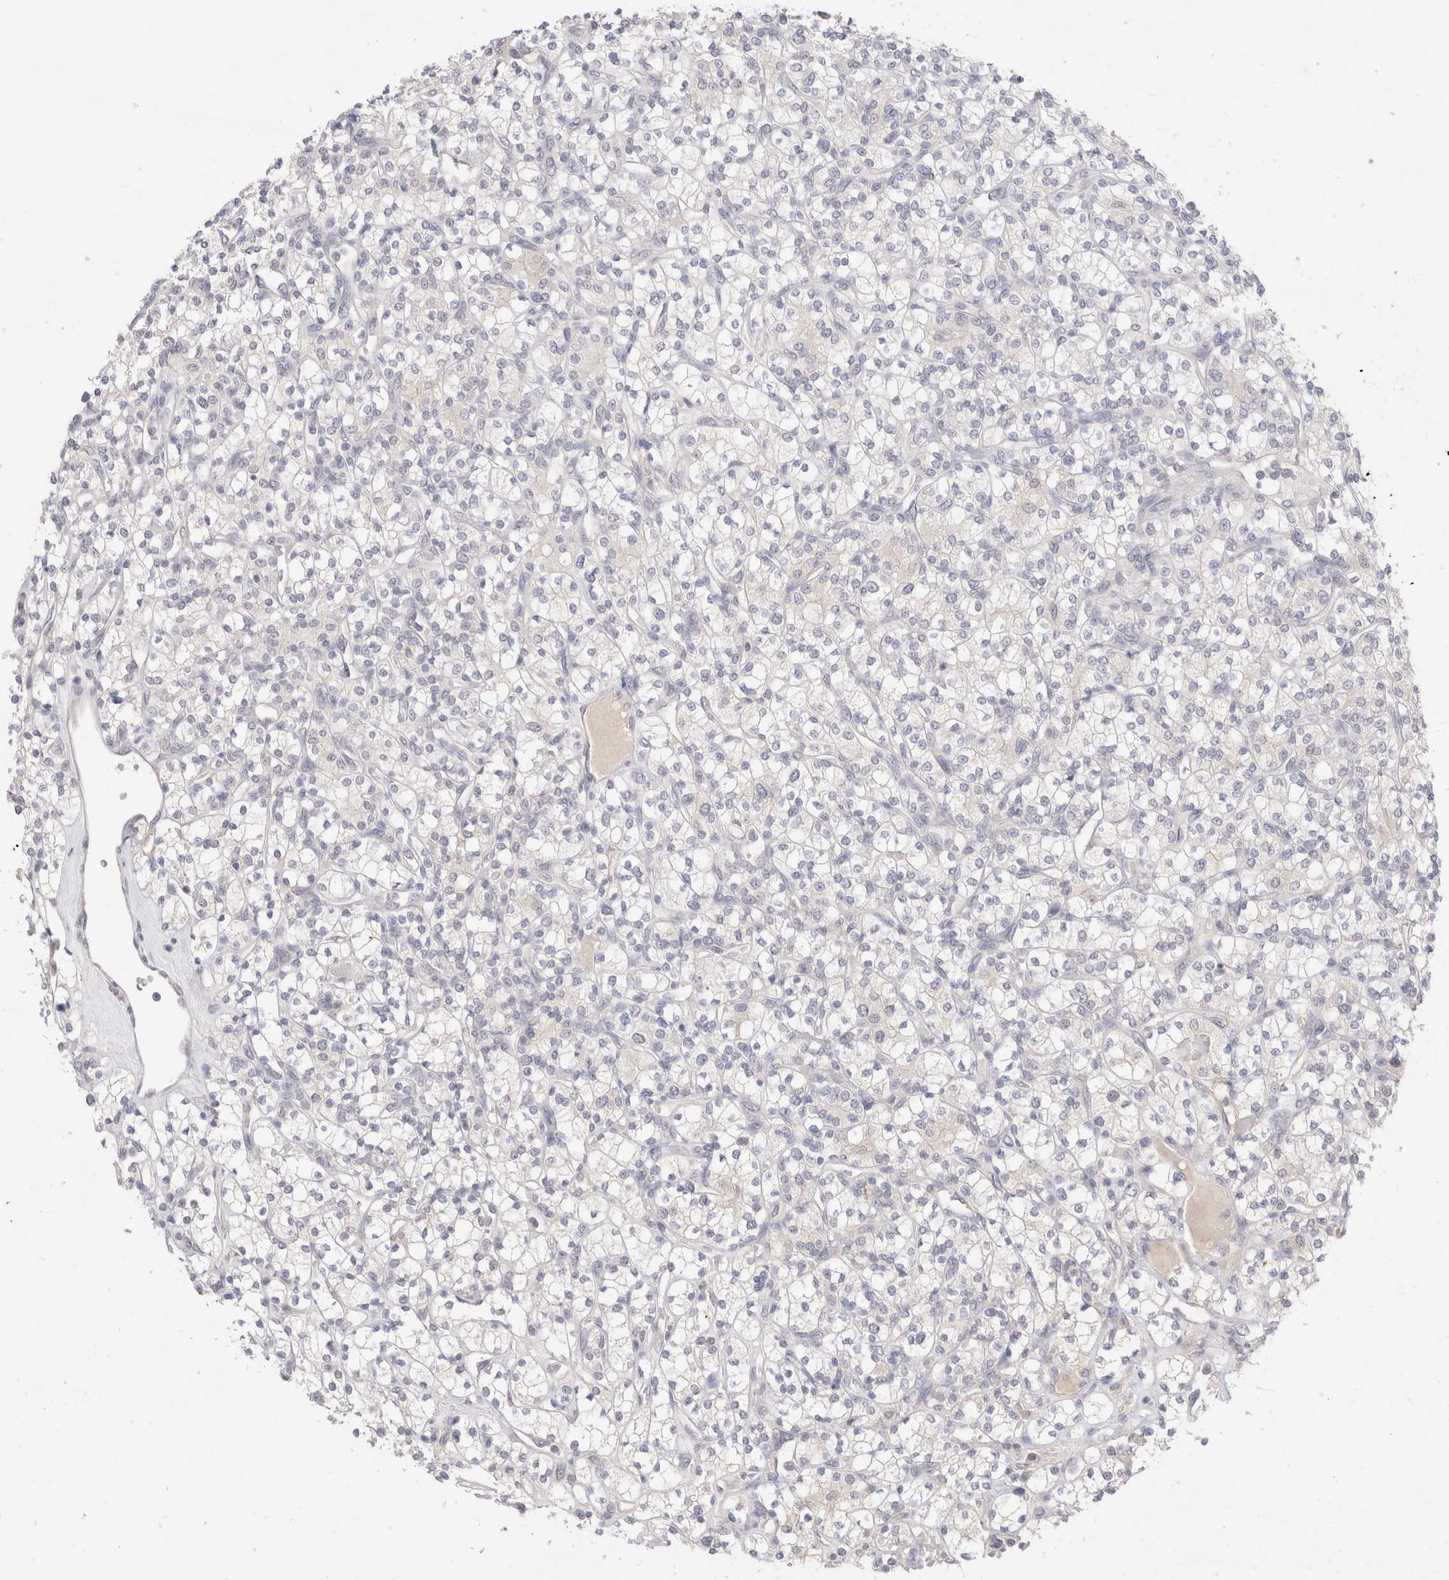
{"staining": {"intensity": "negative", "quantity": "none", "location": "none"}, "tissue": "renal cancer", "cell_type": "Tumor cells", "image_type": "cancer", "snomed": [{"axis": "morphology", "description": "Adenocarcinoma, NOS"}, {"axis": "topography", "description": "Kidney"}], "caption": "DAB immunohistochemical staining of renal cancer displays no significant expression in tumor cells.", "gene": "SPATA20", "patient": {"sex": "male", "age": 77}}